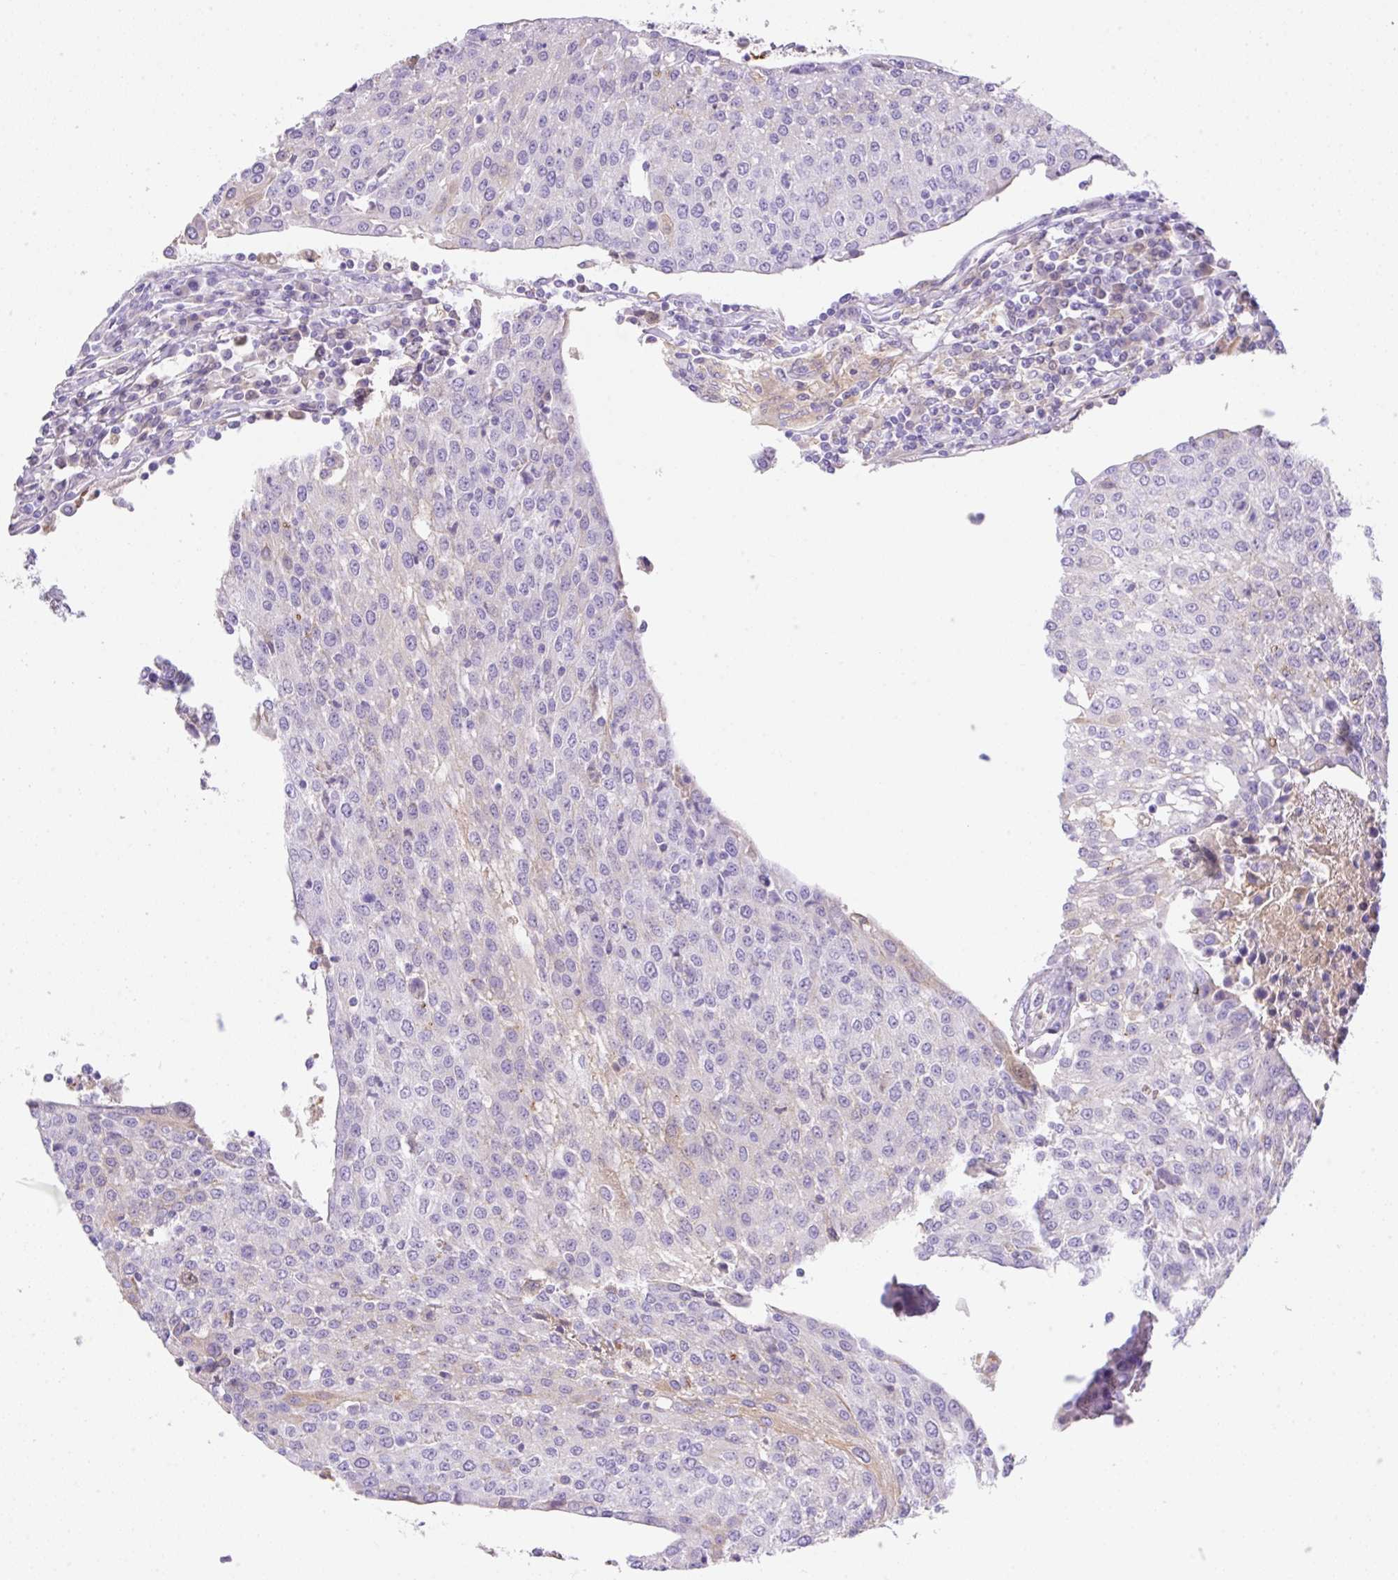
{"staining": {"intensity": "negative", "quantity": "none", "location": "none"}, "tissue": "urothelial cancer", "cell_type": "Tumor cells", "image_type": "cancer", "snomed": [{"axis": "morphology", "description": "Urothelial carcinoma, High grade"}, {"axis": "topography", "description": "Urinary bladder"}], "caption": "IHC histopathology image of neoplastic tissue: urothelial carcinoma (high-grade) stained with DAB (3,3'-diaminobenzidine) demonstrates no significant protein staining in tumor cells.", "gene": "TDRD15", "patient": {"sex": "female", "age": 85}}